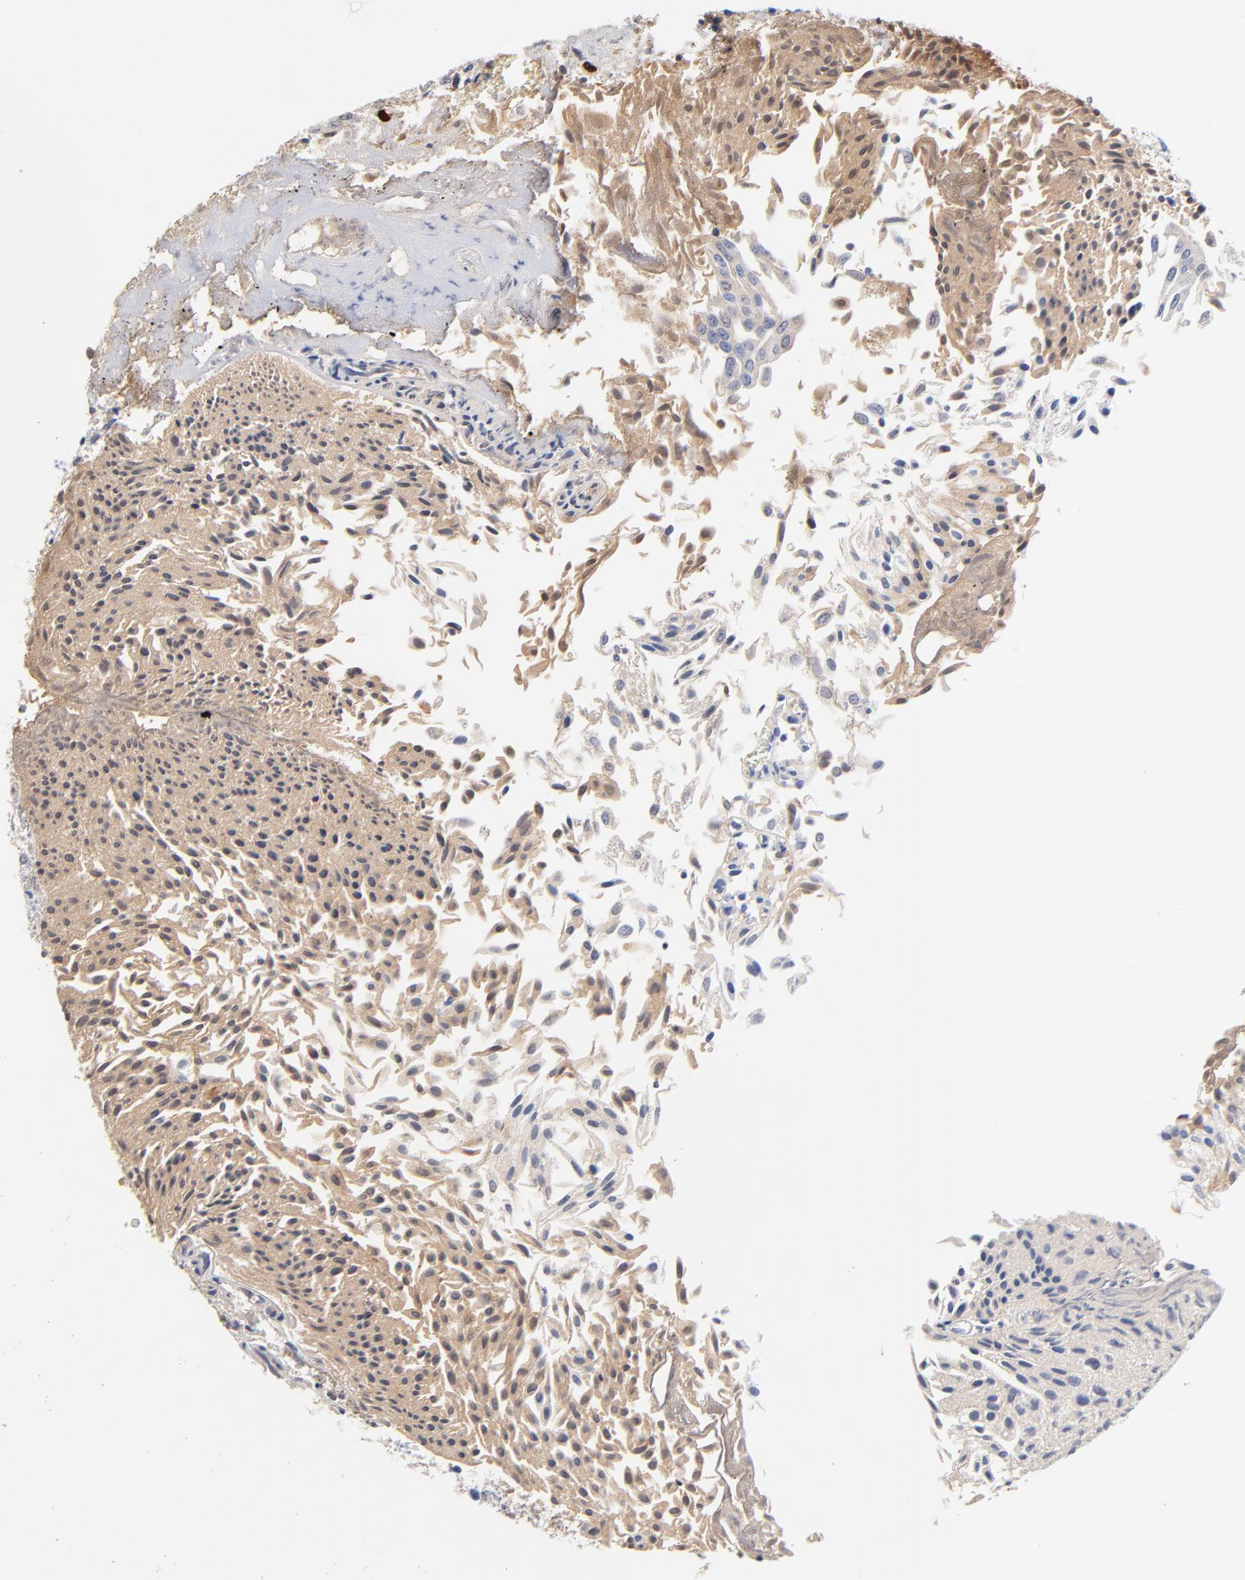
{"staining": {"intensity": "weak", "quantity": "<25%", "location": "cytoplasmic/membranous"}, "tissue": "urothelial cancer", "cell_type": "Tumor cells", "image_type": "cancer", "snomed": [{"axis": "morphology", "description": "Urothelial carcinoma, Low grade"}, {"axis": "topography", "description": "Urinary bladder"}], "caption": "There is no significant positivity in tumor cells of low-grade urothelial carcinoma. Brightfield microscopy of immunohistochemistry (IHC) stained with DAB (3,3'-diaminobenzidine) (brown) and hematoxylin (blue), captured at high magnification.", "gene": "IGLV3-10", "patient": {"sex": "male", "age": 86}}